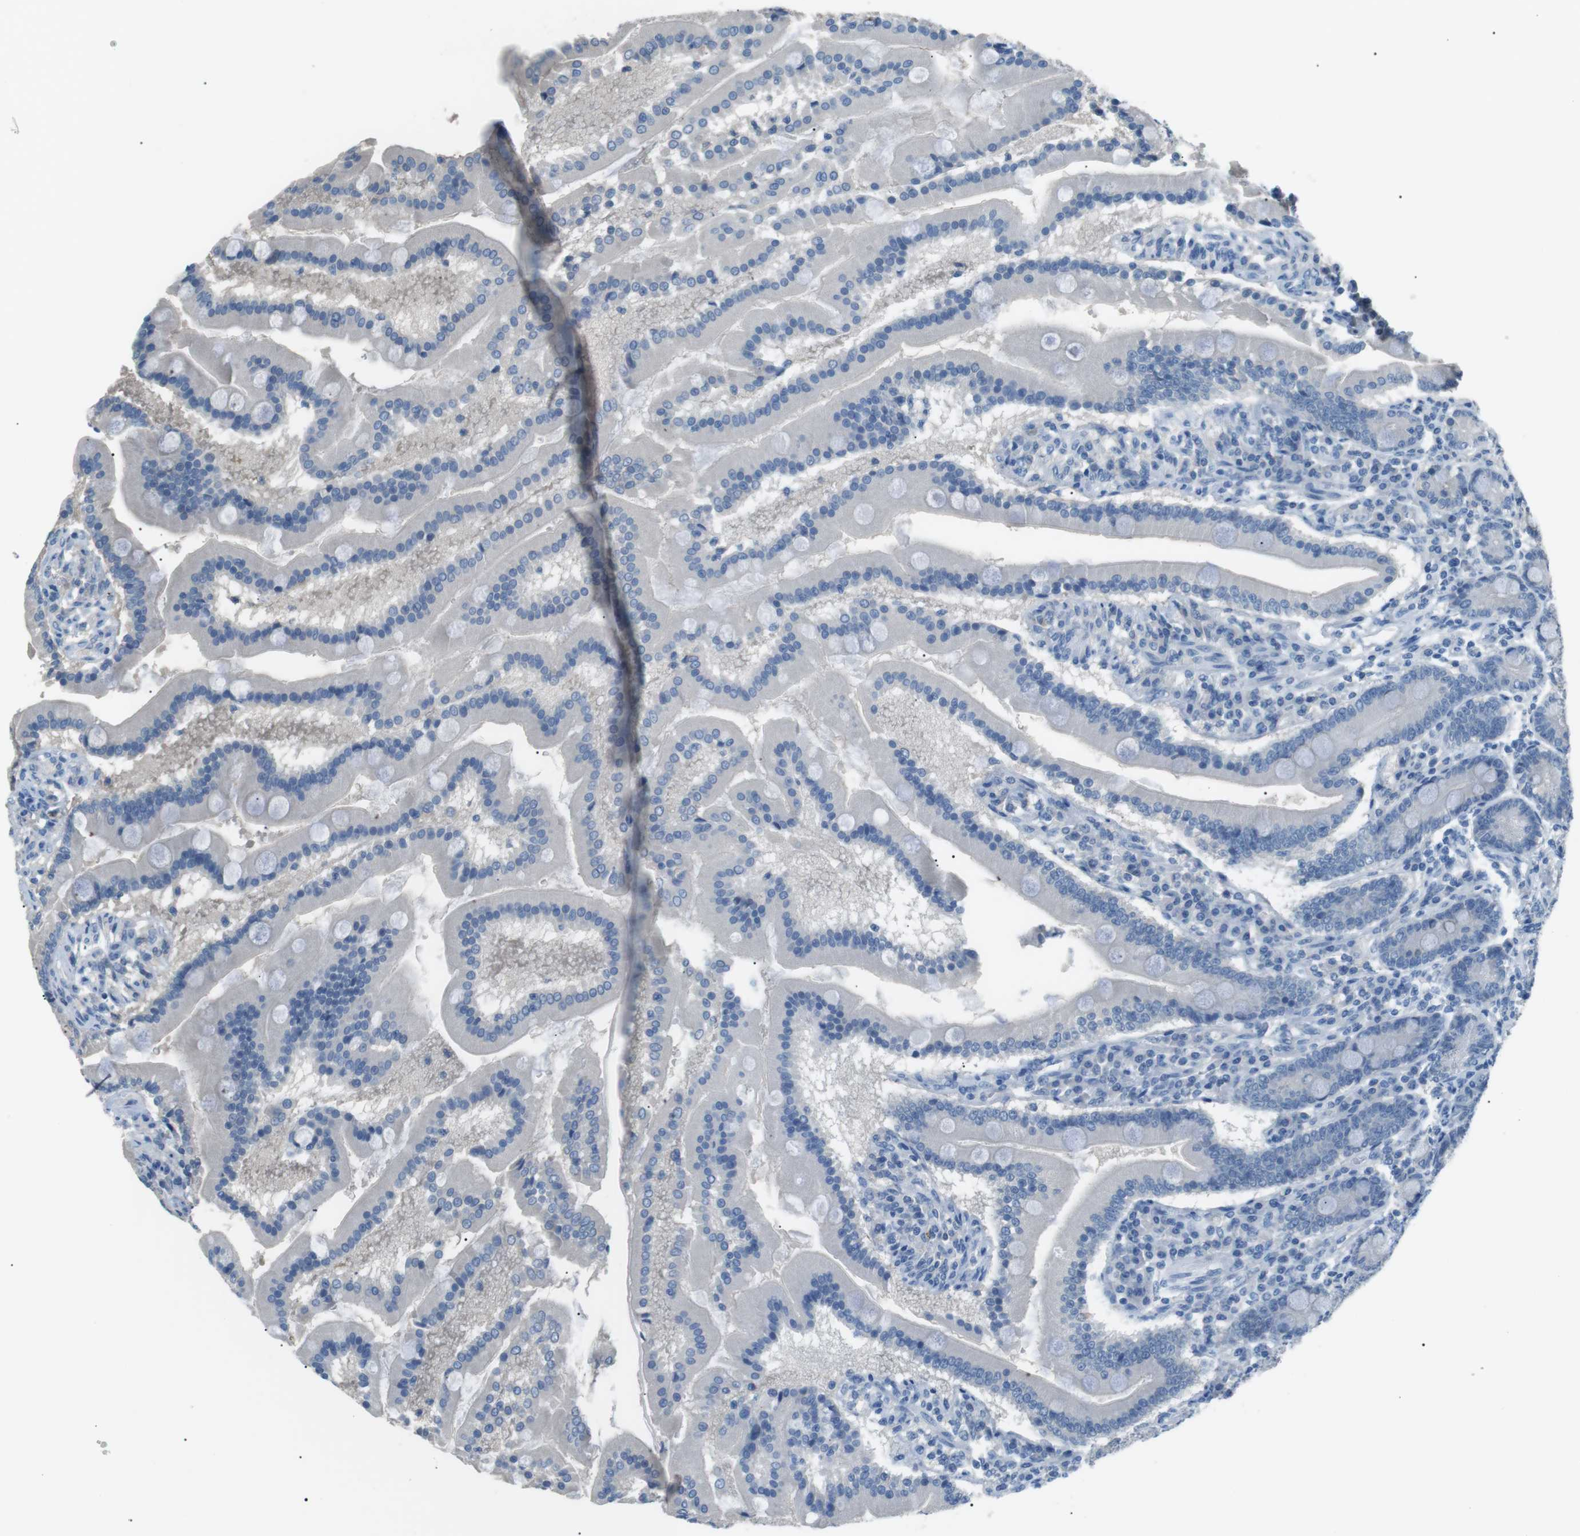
{"staining": {"intensity": "moderate", "quantity": "<25%", "location": "cytoplasmic/membranous"}, "tissue": "duodenum", "cell_type": "Glandular cells", "image_type": "normal", "snomed": [{"axis": "morphology", "description": "Normal tissue, NOS"}, {"axis": "topography", "description": "Duodenum"}], "caption": "Moderate cytoplasmic/membranous protein staining is identified in approximately <25% of glandular cells in duodenum.", "gene": "CDH26", "patient": {"sex": "male", "age": 50}}